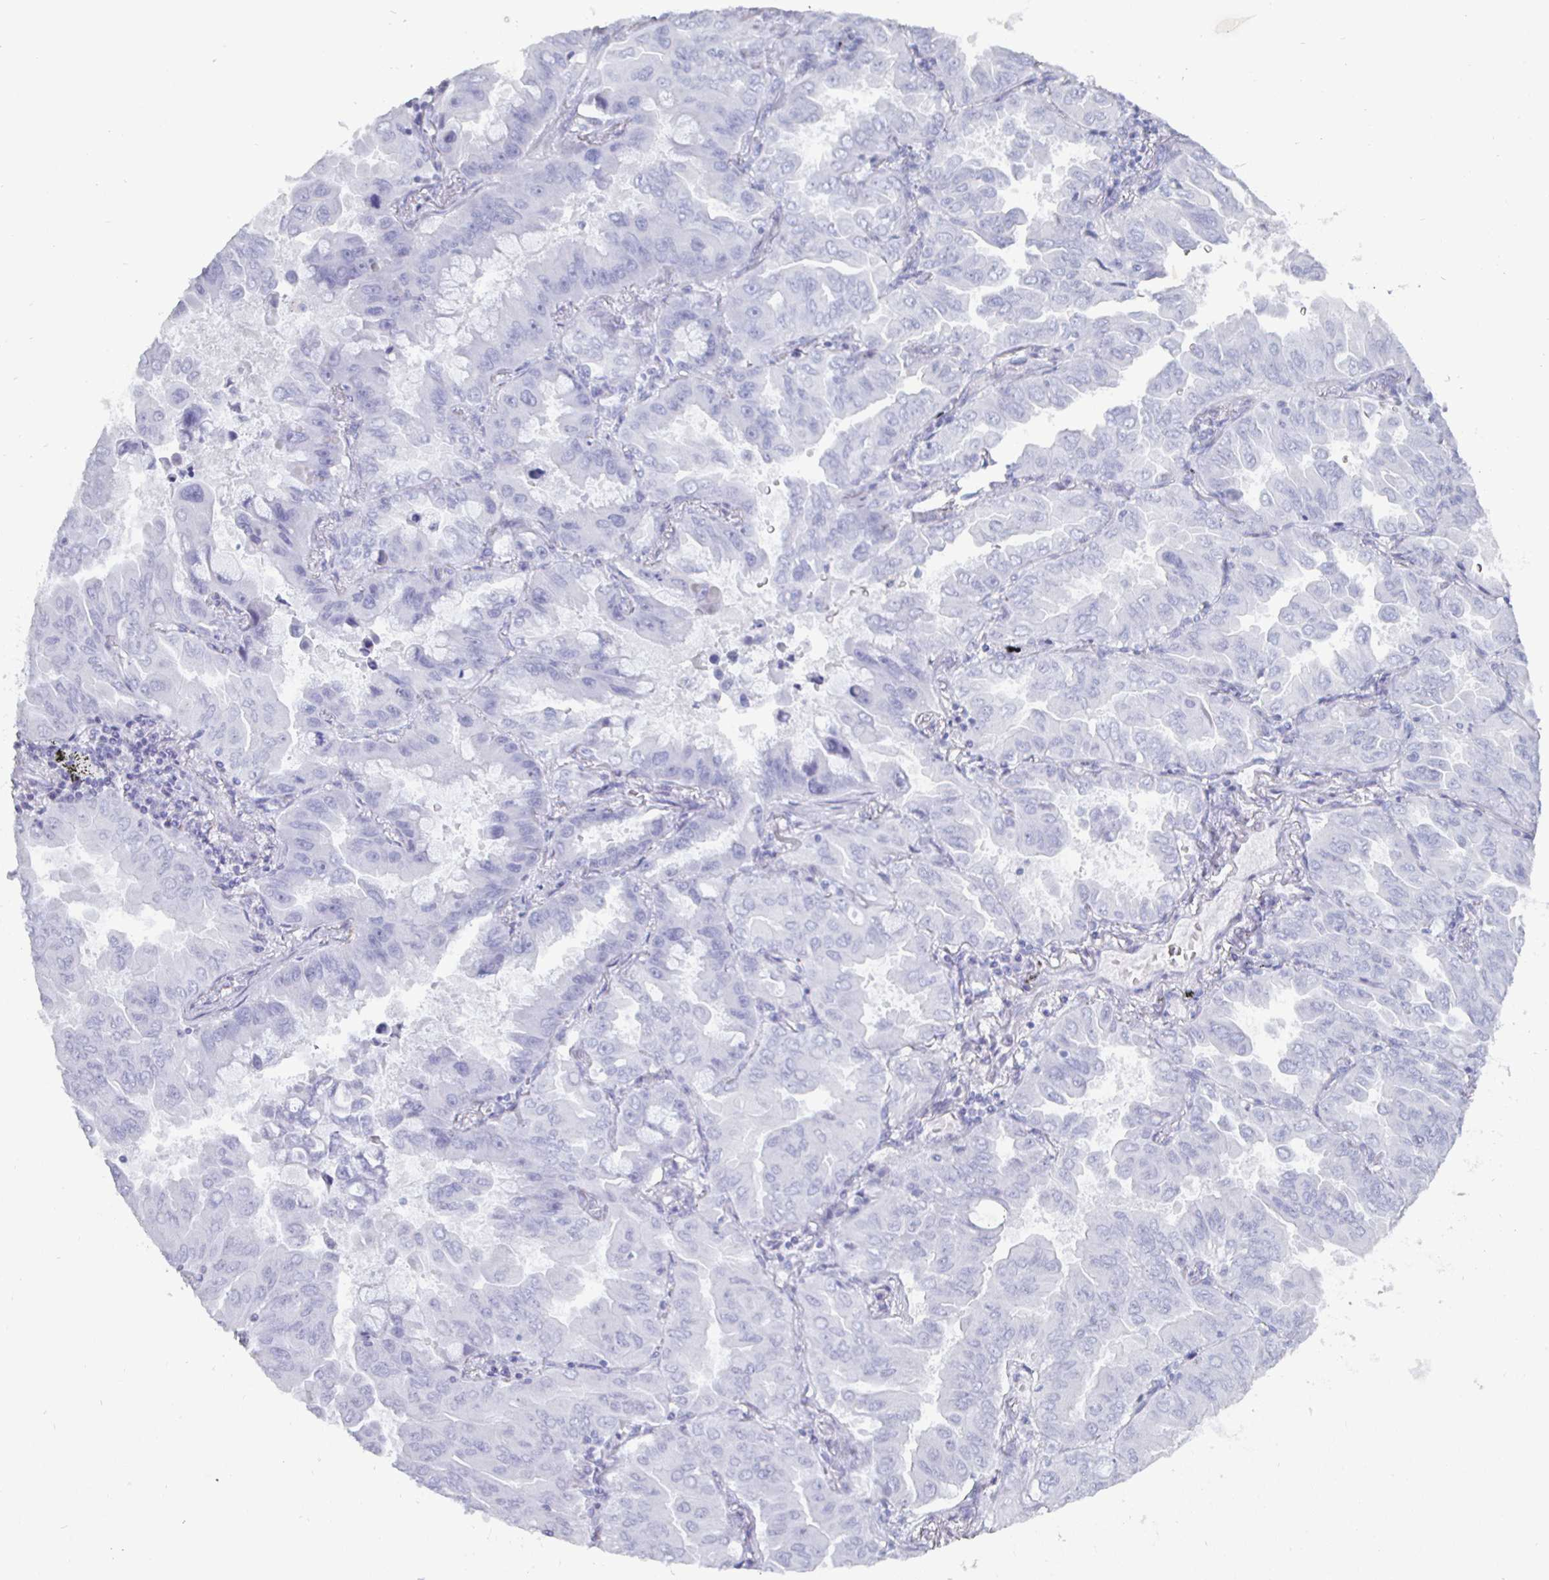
{"staining": {"intensity": "negative", "quantity": "none", "location": "none"}, "tissue": "lung cancer", "cell_type": "Tumor cells", "image_type": "cancer", "snomed": [{"axis": "morphology", "description": "Adenocarcinoma, NOS"}, {"axis": "topography", "description": "Lung"}], "caption": "Tumor cells show no significant staining in lung cancer (adenocarcinoma).", "gene": "ENPP1", "patient": {"sex": "male", "age": 64}}